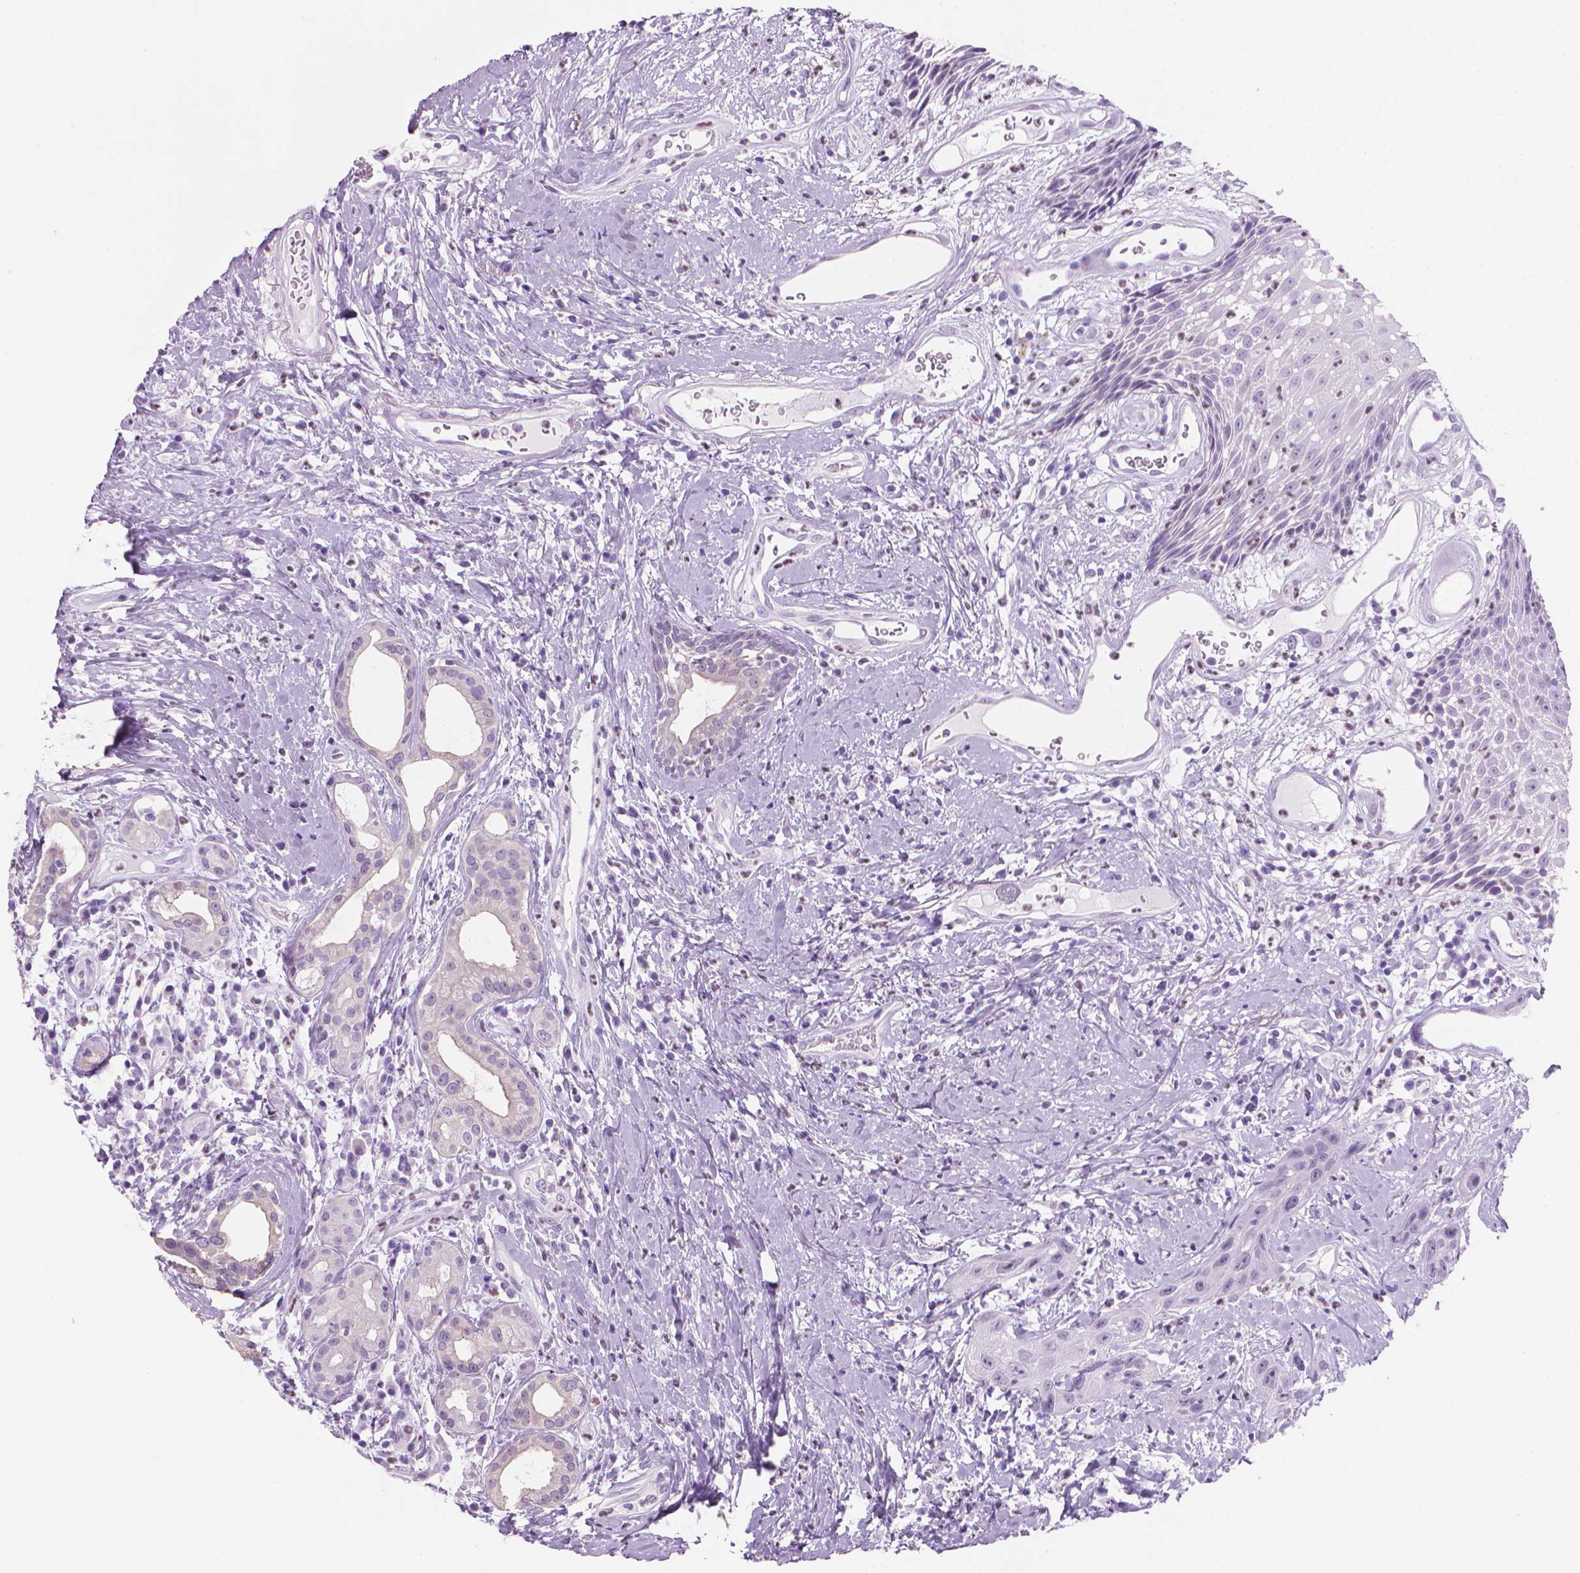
{"staining": {"intensity": "negative", "quantity": "none", "location": "none"}, "tissue": "head and neck cancer", "cell_type": "Tumor cells", "image_type": "cancer", "snomed": [{"axis": "morphology", "description": "Squamous cell carcinoma, NOS"}, {"axis": "topography", "description": "Head-Neck"}], "caption": "Squamous cell carcinoma (head and neck) was stained to show a protein in brown. There is no significant positivity in tumor cells.", "gene": "TTC29", "patient": {"sex": "male", "age": 57}}